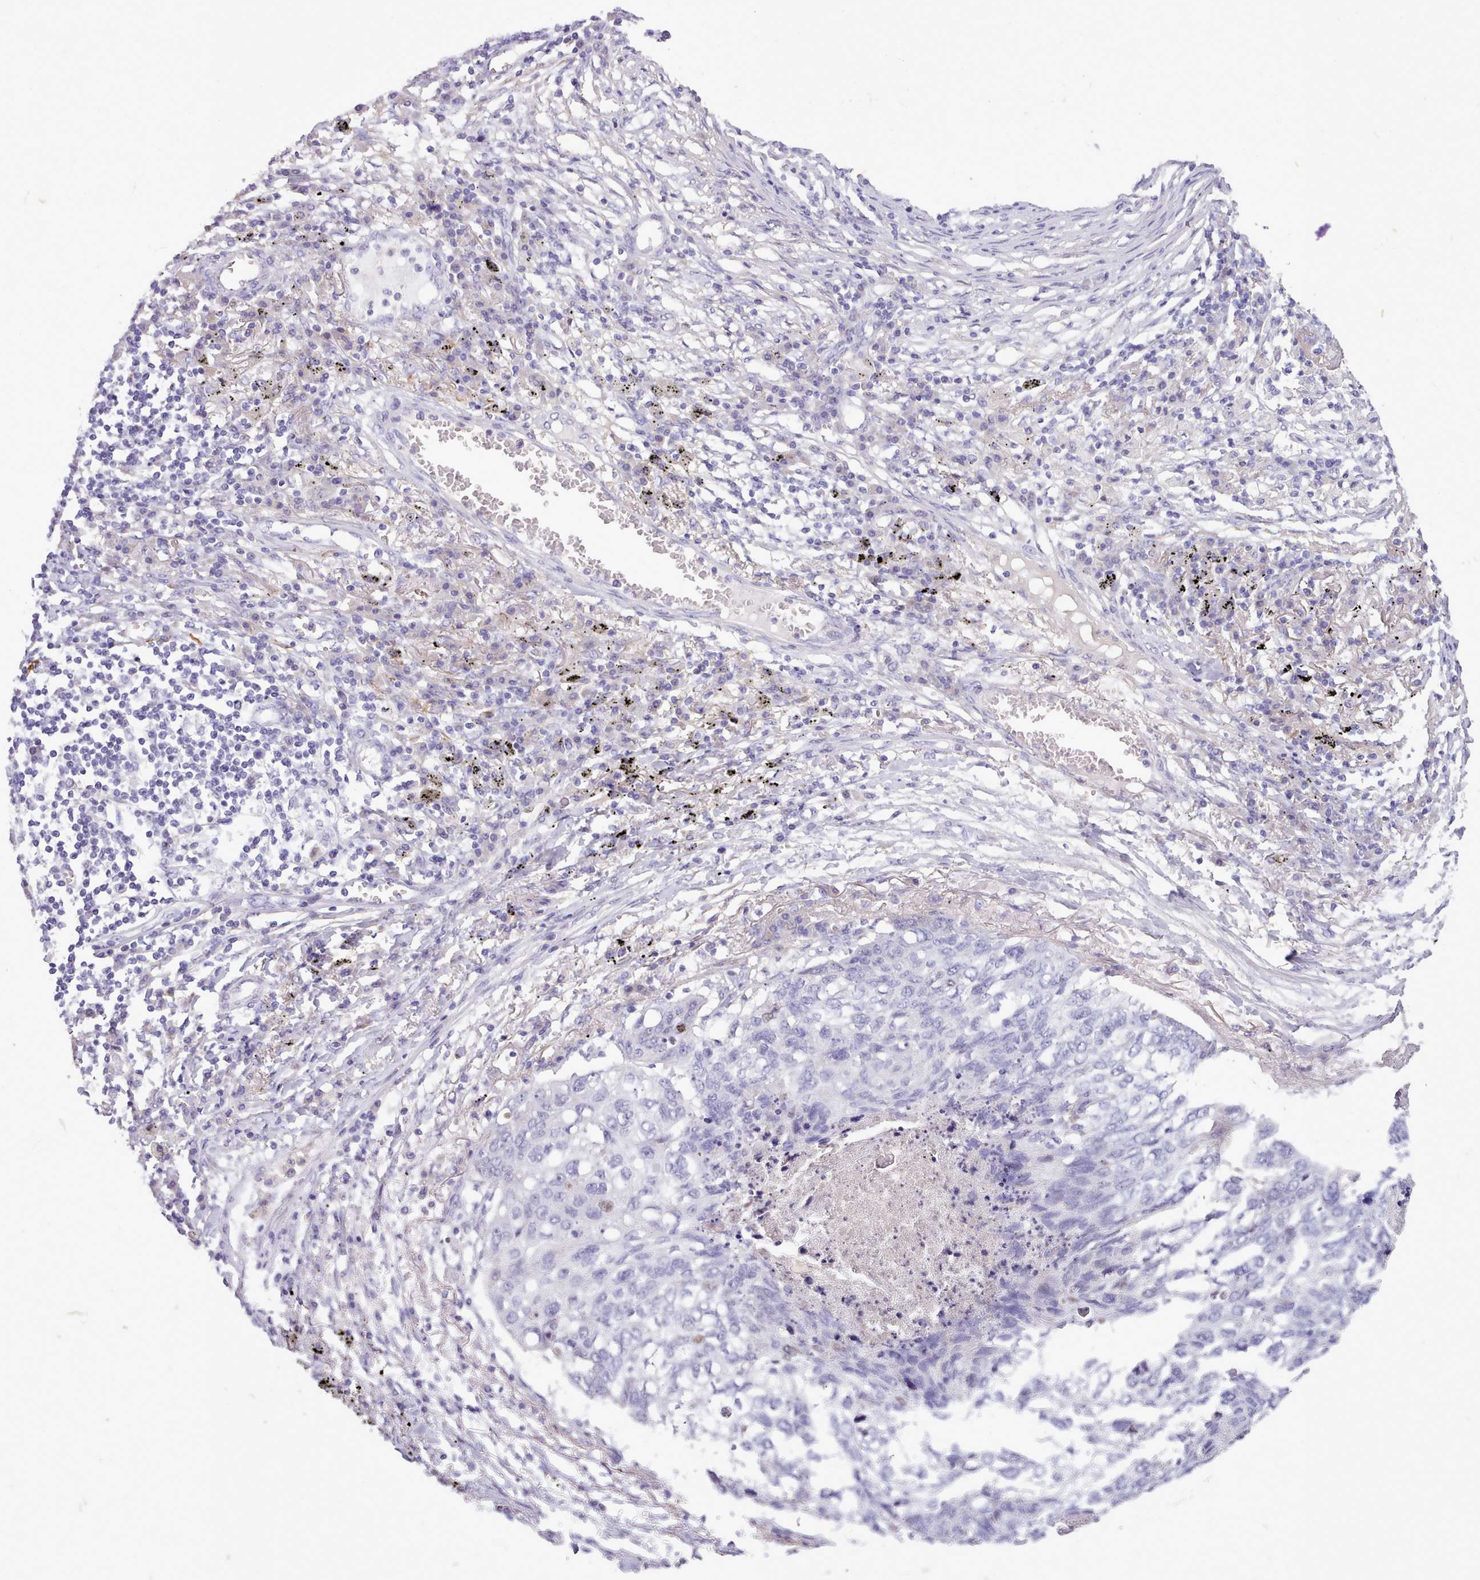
{"staining": {"intensity": "negative", "quantity": "none", "location": "none"}, "tissue": "lung cancer", "cell_type": "Tumor cells", "image_type": "cancer", "snomed": [{"axis": "morphology", "description": "Squamous cell carcinoma, NOS"}, {"axis": "topography", "description": "Lung"}], "caption": "Tumor cells show no significant protein staining in lung squamous cell carcinoma. (DAB immunohistochemistry (IHC) visualized using brightfield microscopy, high magnification).", "gene": "CYP2A13", "patient": {"sex": "female", "age": 63}}